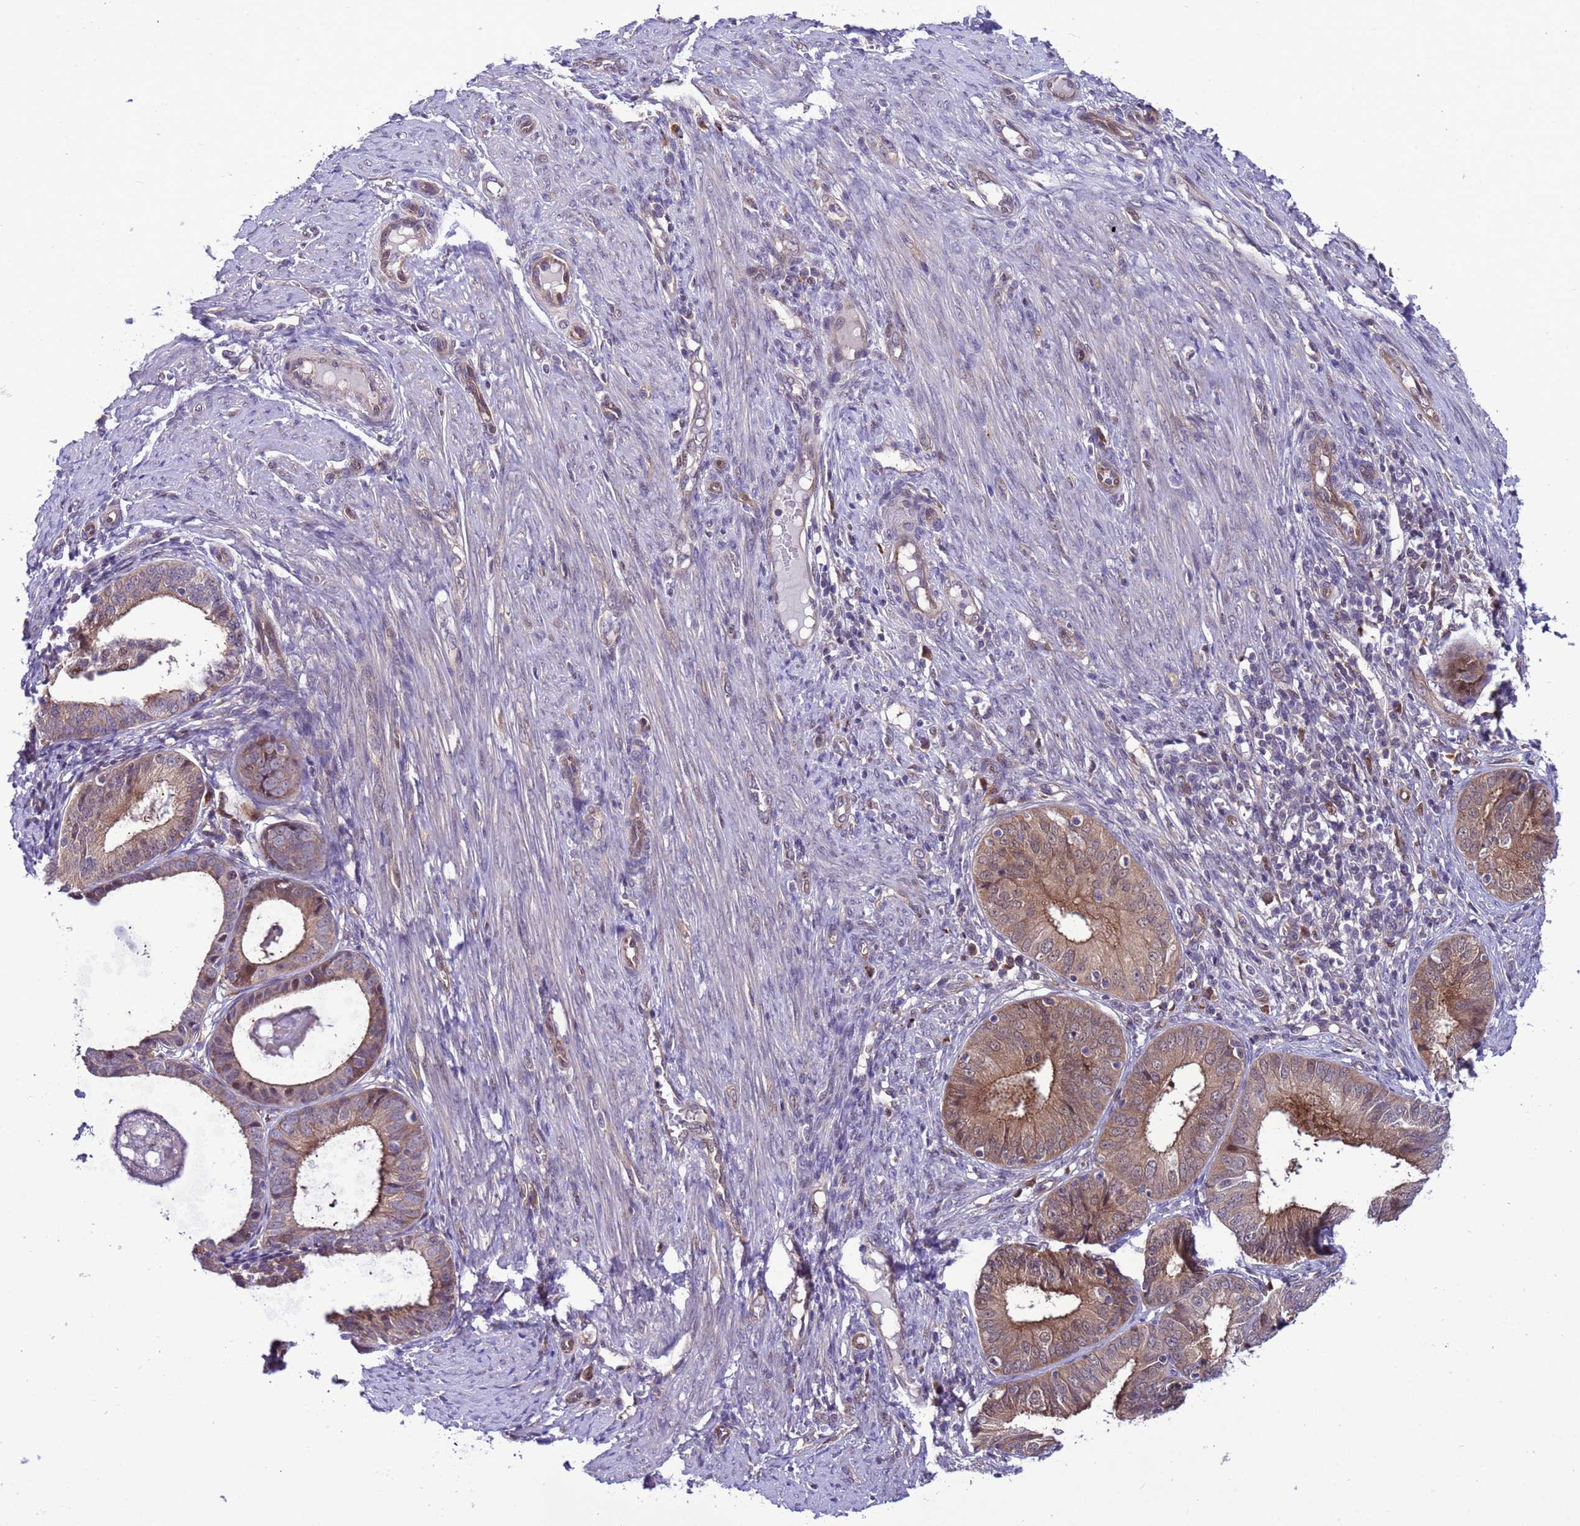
{"staining": {"intensity": "moderate", "quantity": ">75%", "location": "cytoplasmic/membranous"}, "tissue": "endometrial cancer", "cell_type": "Tumor cells", "image_type": "cancer", "snomed": [{"axis": "morphology", "description": "Adenocarcinoma, NOS"}, {"axis": "topography", "description": "Endometrium"}], "caption": "A brown stain shows moderate cytoplasmic/membranous staining of a protein in endometrial cancer (adenocarcinoma) tumor cells.", "gene": "RASD1", "patient": {"sex": "female", "age": 51}}